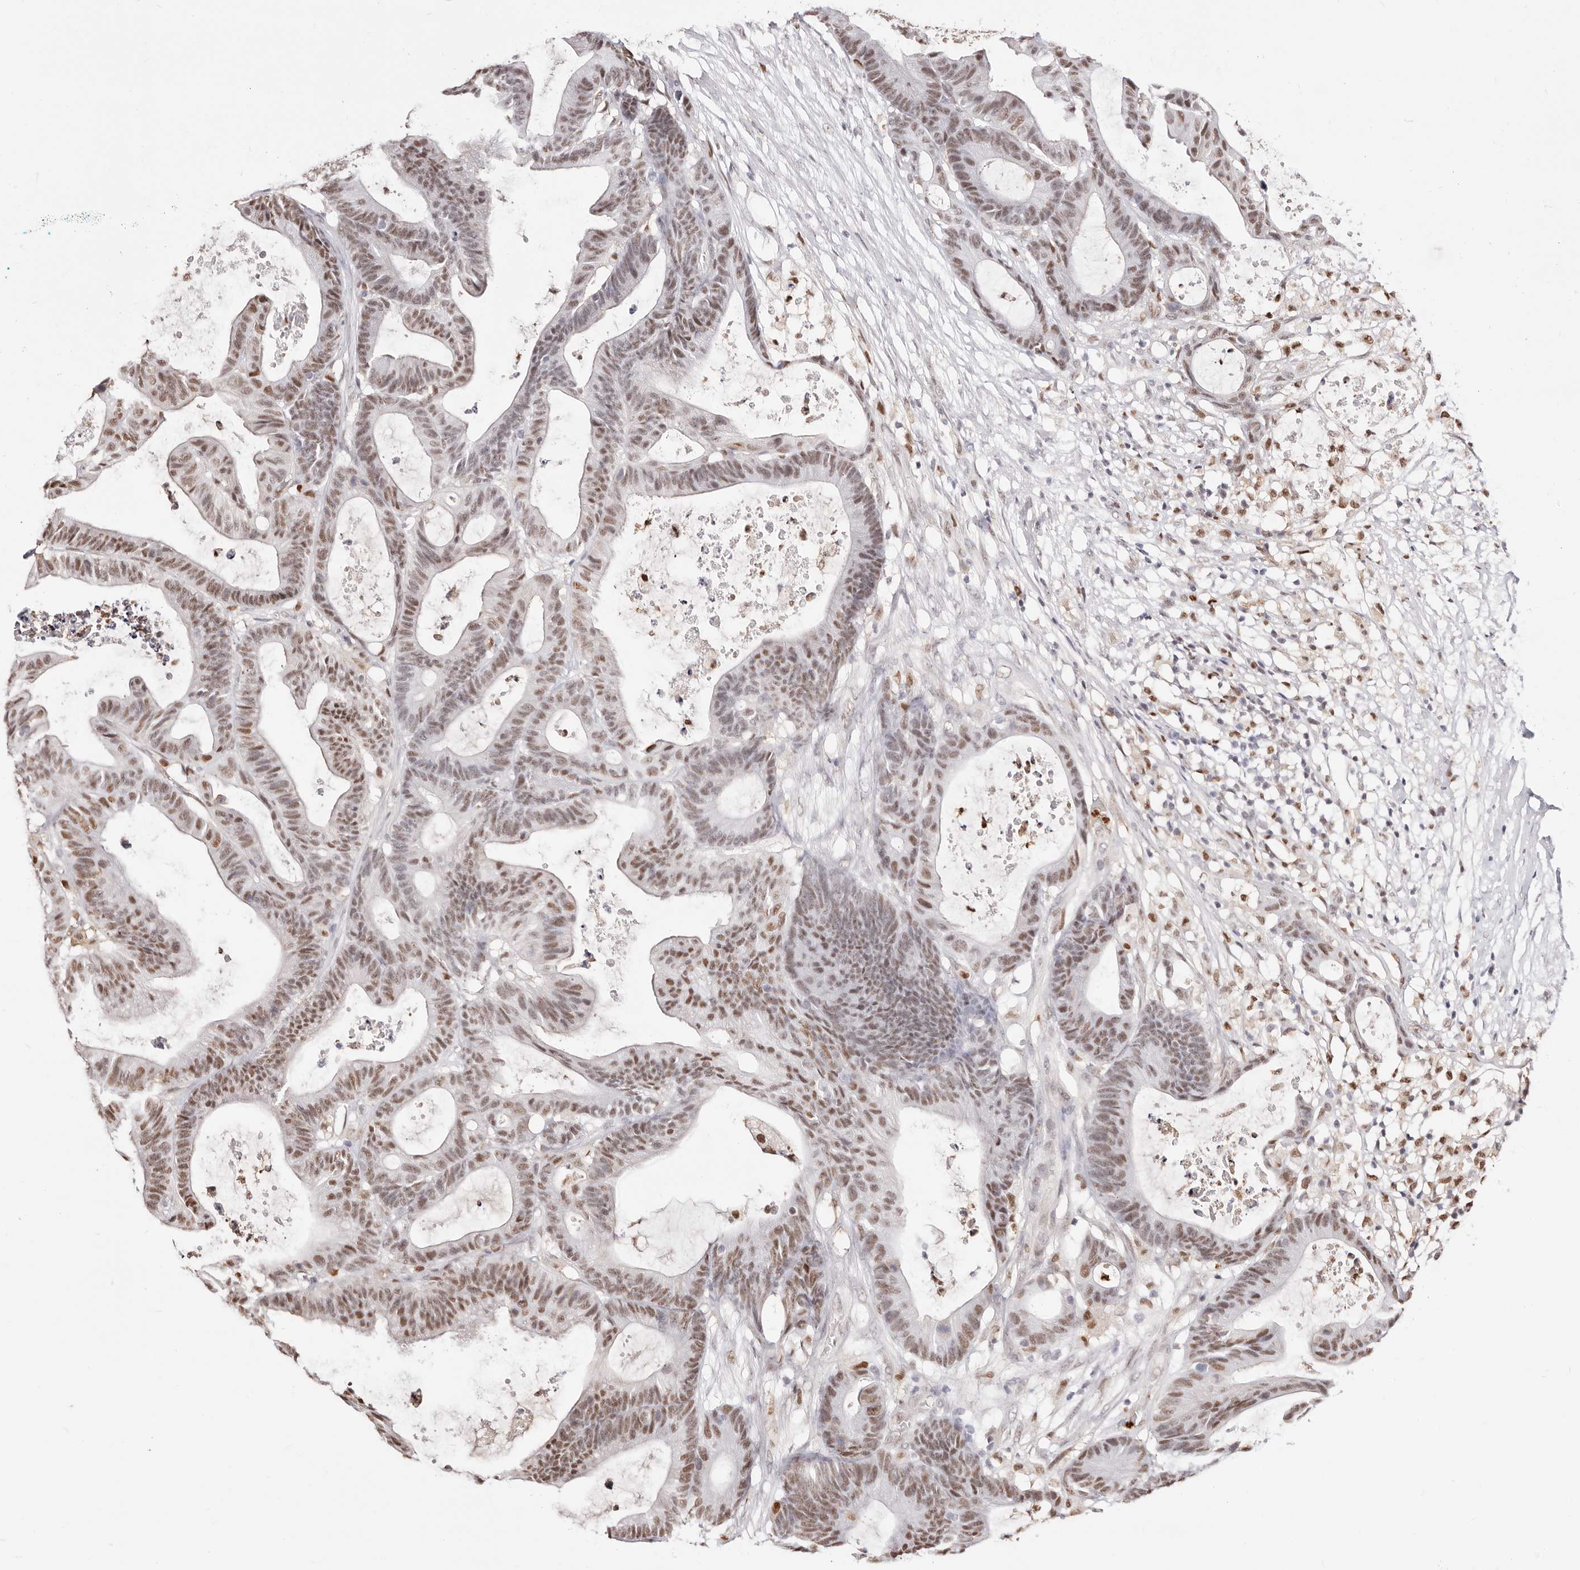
{"staining": {"intensity": "moderate", "quantity": ">75%", "location": "nuclear"}, "tissue": "colorectal cancer", "cell_type": "Tumor cells", "image_type": "cancer", "snomed": [{"axis": "morphology", "description": "Adenocarcinoma, NOS"}, {"axis": "topography", "description": "Colon"}], "caption": "Tumor cells exhibit moderate nuclear expression in approximately >75% of cells in adenocarcinoma (colorectal).", "gene": "TKT", "patient": {"sex": "female", "age": 84}}